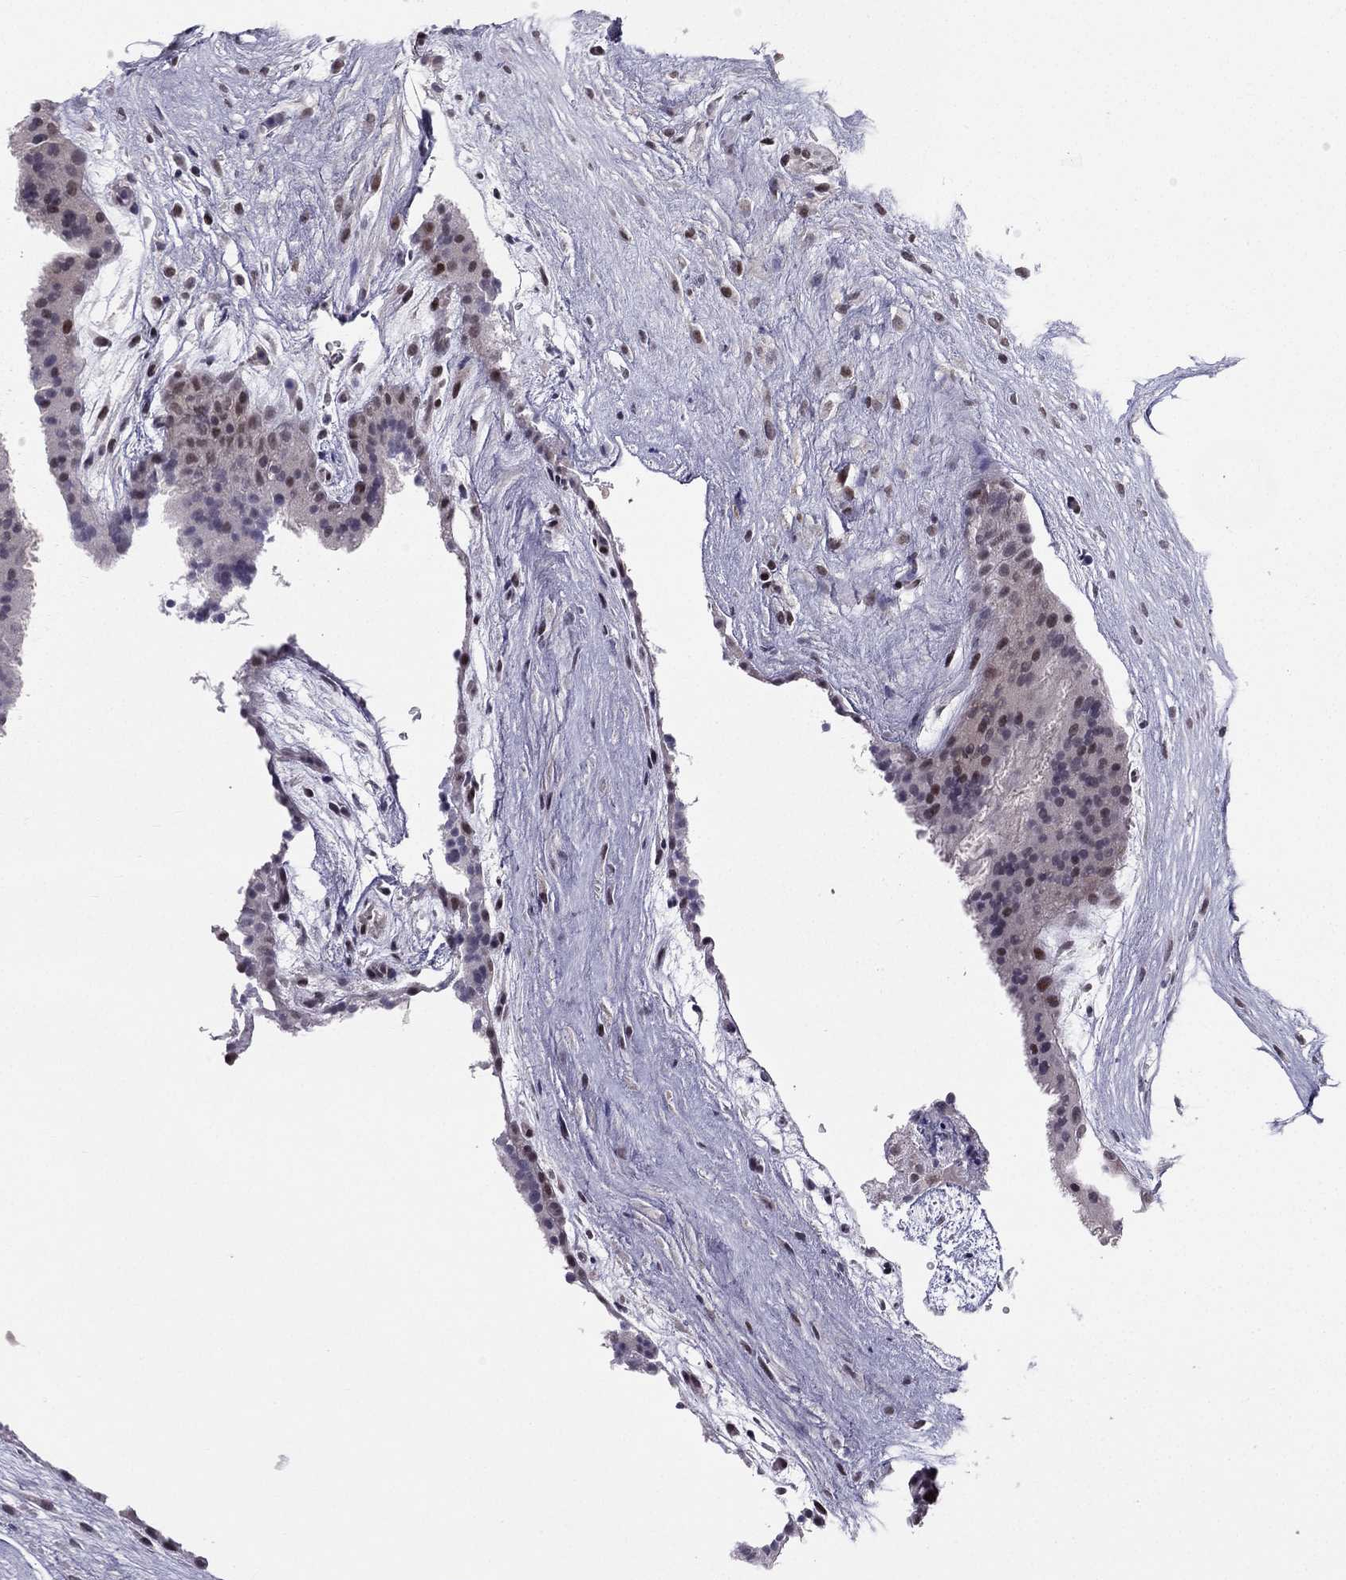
{"staining": {"intensity": "weak", "quantity": "25%-75%", "location": "nuclear"}, "tissue": "placenta", "cell_type": "Decidual cells", "image_type": "normal", "snomed": [{"axis": "morphology", "description": "Normal tissue, NOS"}, {"axis": "topography", "description": "Placenta"}], "caption": "Immunohistochemical staining of unremarkable placenta displays weak nuclear protein positivity in about 25%-75% of decidual cells.", "gene": "RPRD2", "patient": {"sex": "female", "age": 19}}